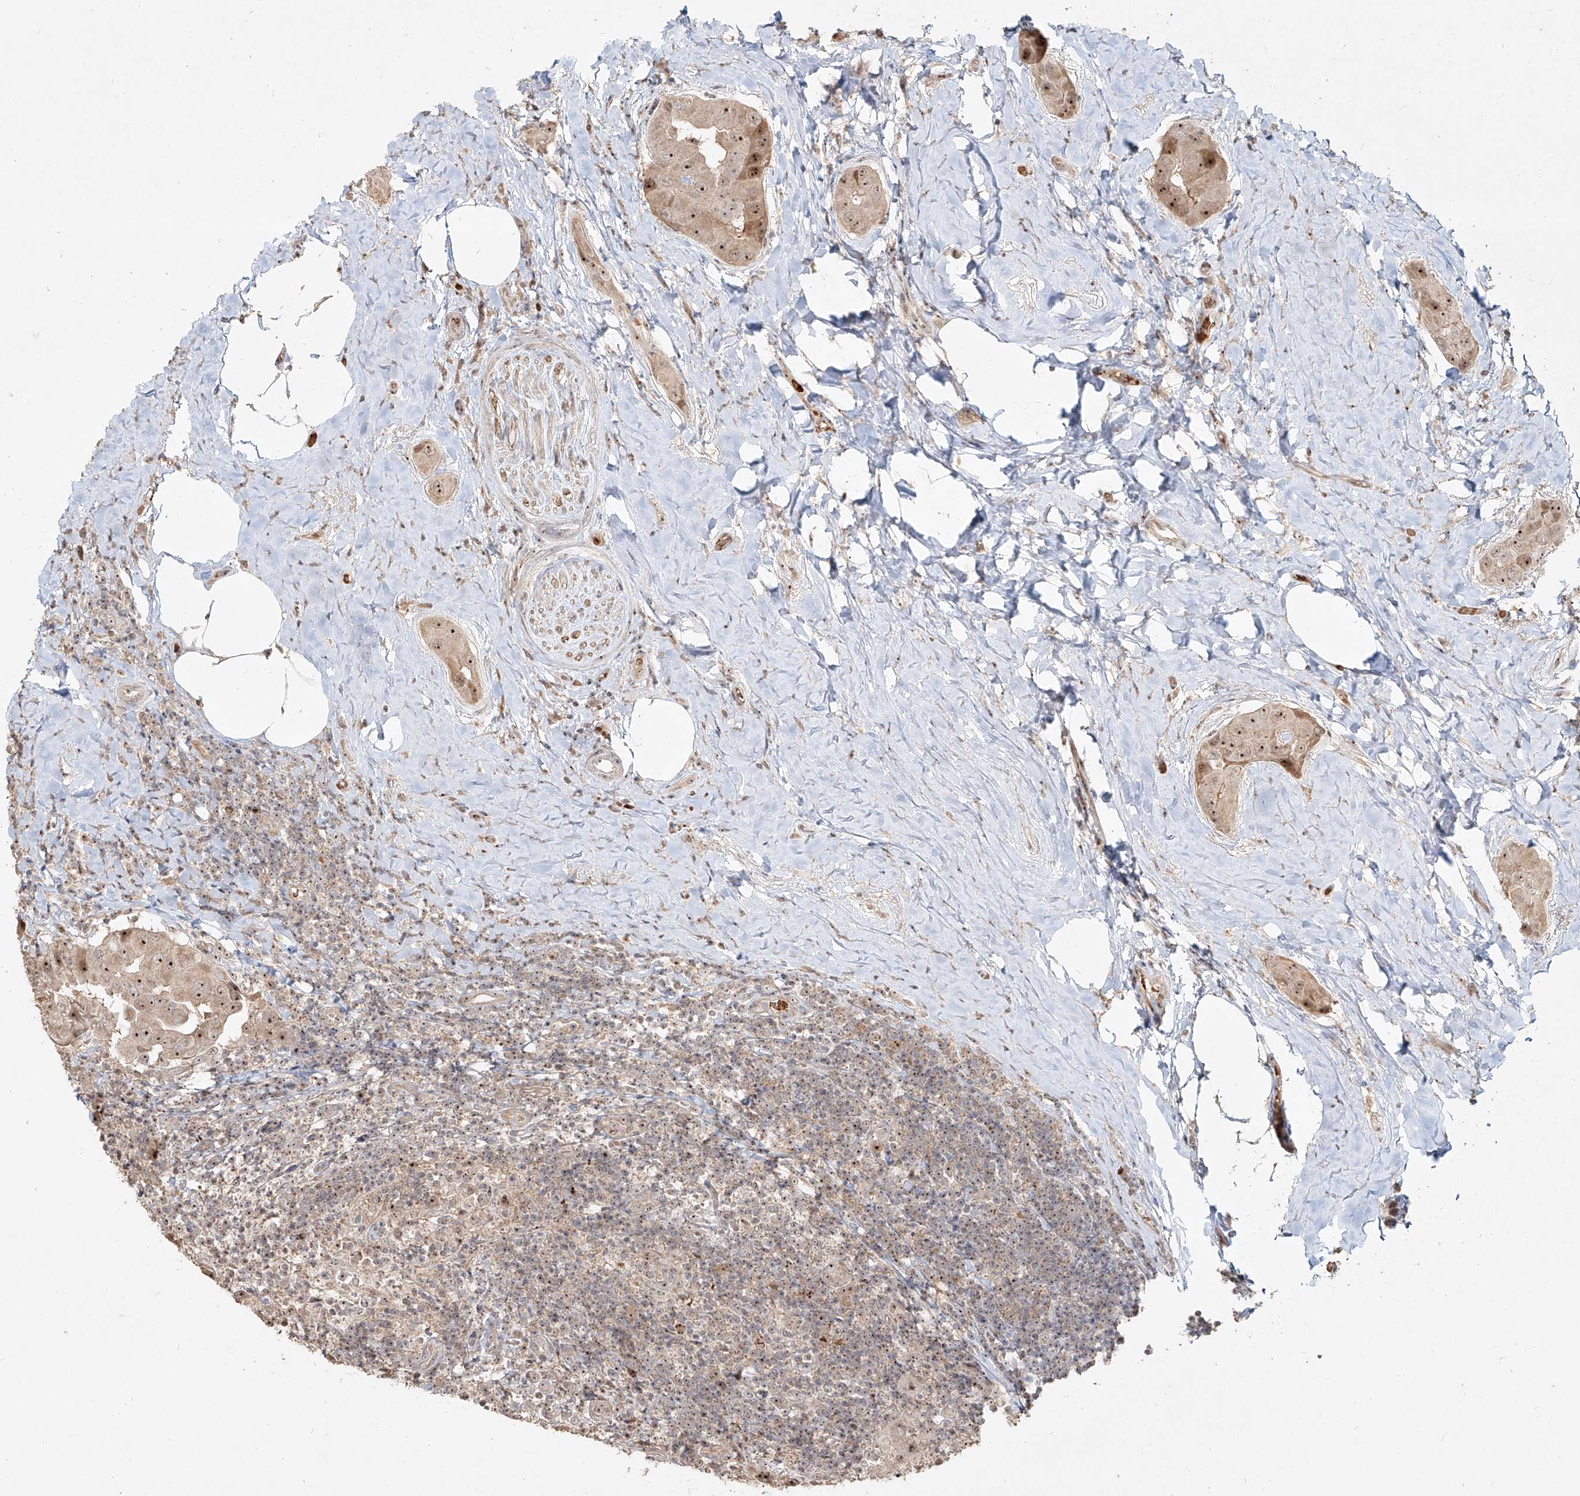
{"staining": {"intensity": "moderate", "quantity": ">75%", "location": "cytoplasmic/membranous,nuclear"}, "tissue": "thyroid cancer", "cell_type": "Tumor cells", "image_type": "cancer", "snomed": [{"axis": "morphology", "description": "Papillary adenocarcinoma, NOS"}, {"axis": "topography", "description": "Thyroid gland"}], "caption": "Immunohistochemistry (DAB (3,3'-diaminobenzidine)) staining of thyroid papillary adenocarcinoma demonstrates moderate cytoplasmic/membranous and nuclear protein expression in about >75% of tumor cells.", "gene": "BYSL", "patient": {"sex": "male", "age": 33}}